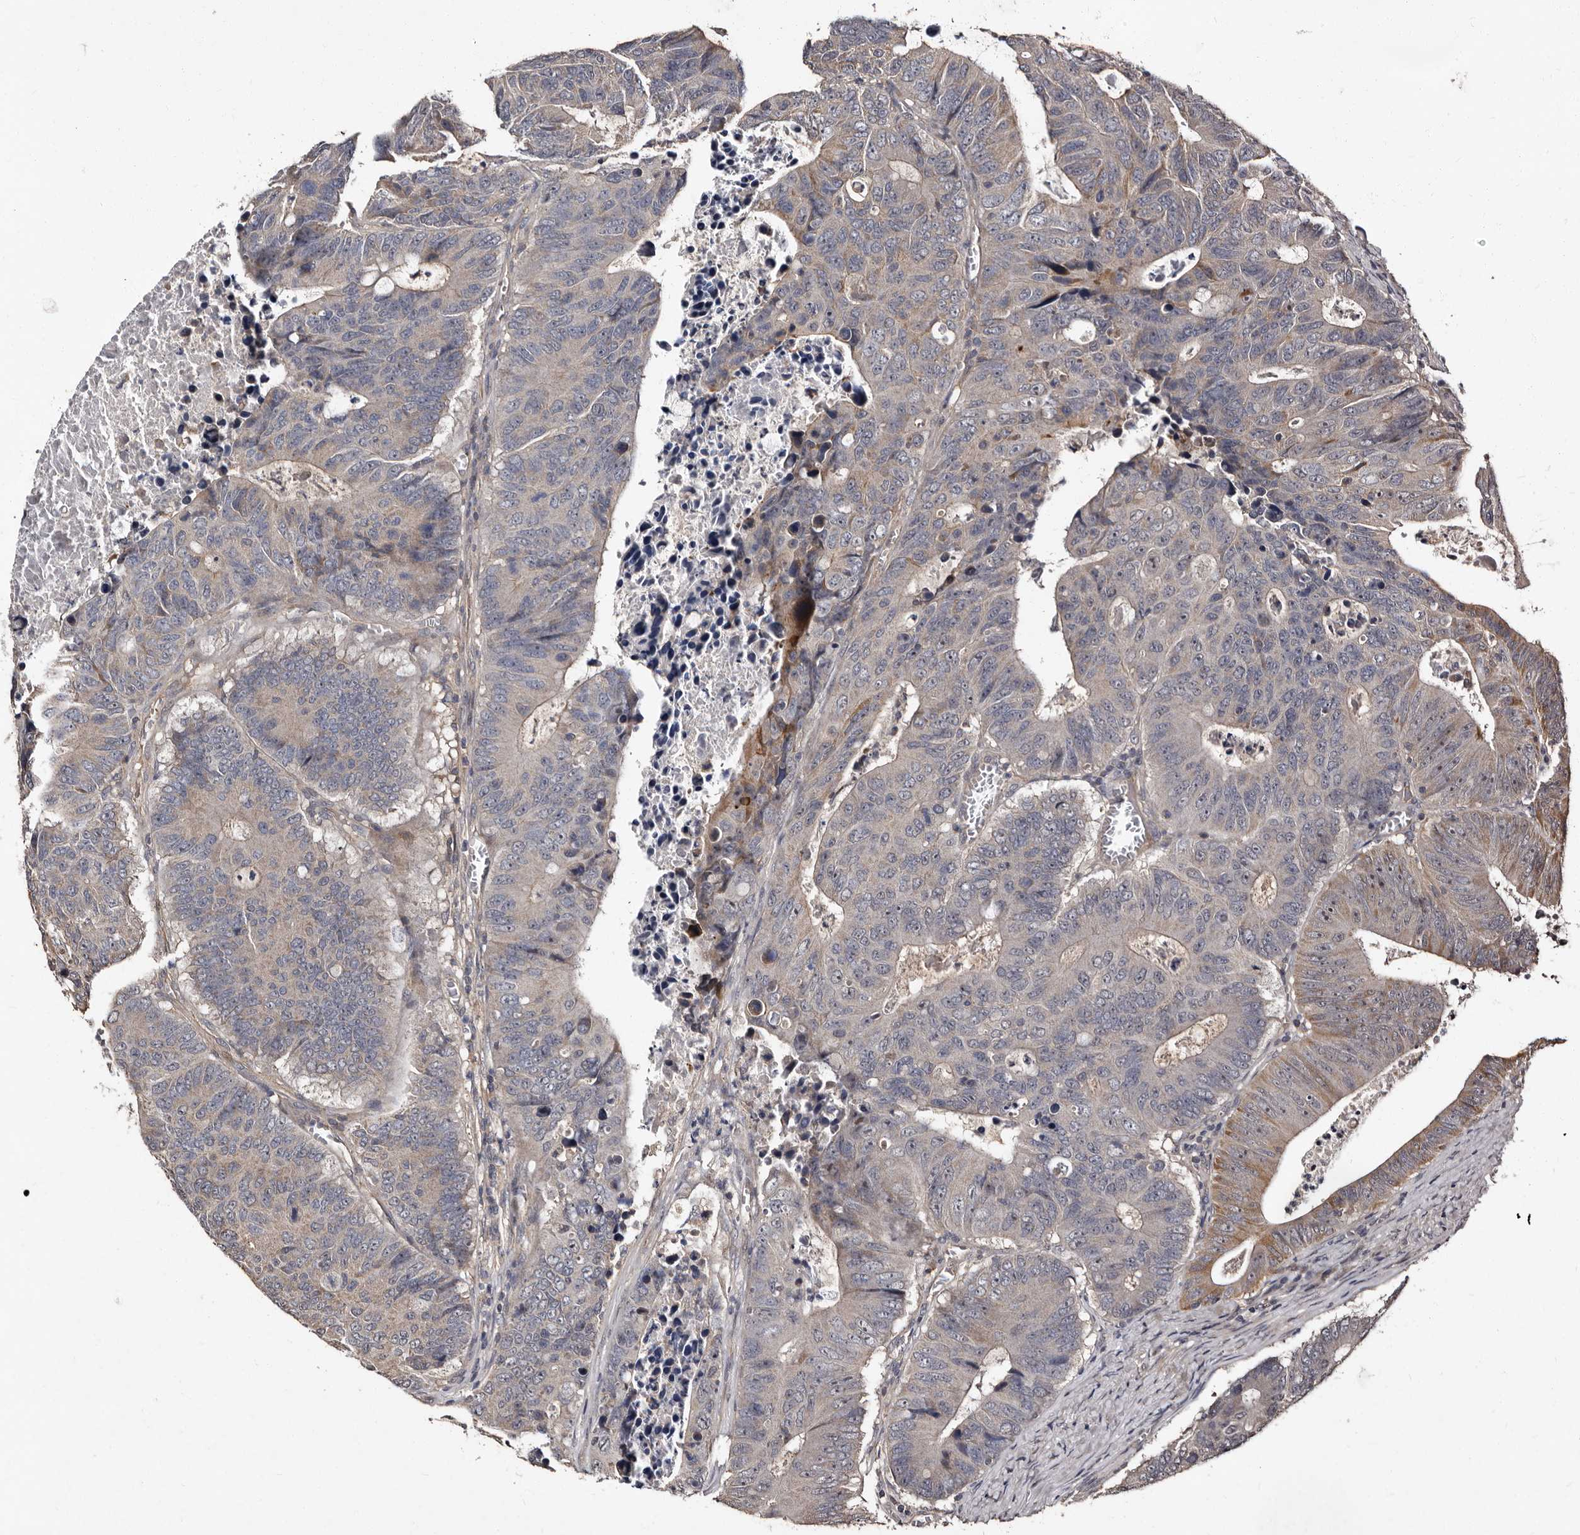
{"staining": {"intensity": "moderate", "quantity": "<25%", "location": "cytoplasmic/membranous"}, "tissue": "colorectal cancer", "cell_type": "Tumor cells", "image_type": "cancer", "snomed": [{"axis": "morphology", "description": "Adenocarcinoma, NOS"}, {"axis": "topography", "description": "Colon"}], "caption": "High-magnification brightfield microscopy of colorectal cancer (adenocarcinoma) stained with DAB (3,3'-diaminobenzidine) (brown) and counterstained with hematoxylin (blue). tumor cells exhibit moderate cytoplasmic/membranous expression is present in approximately<25% of cells.", "gene": "MKRN3", "patient": {"sex": "male", "age": 87}}